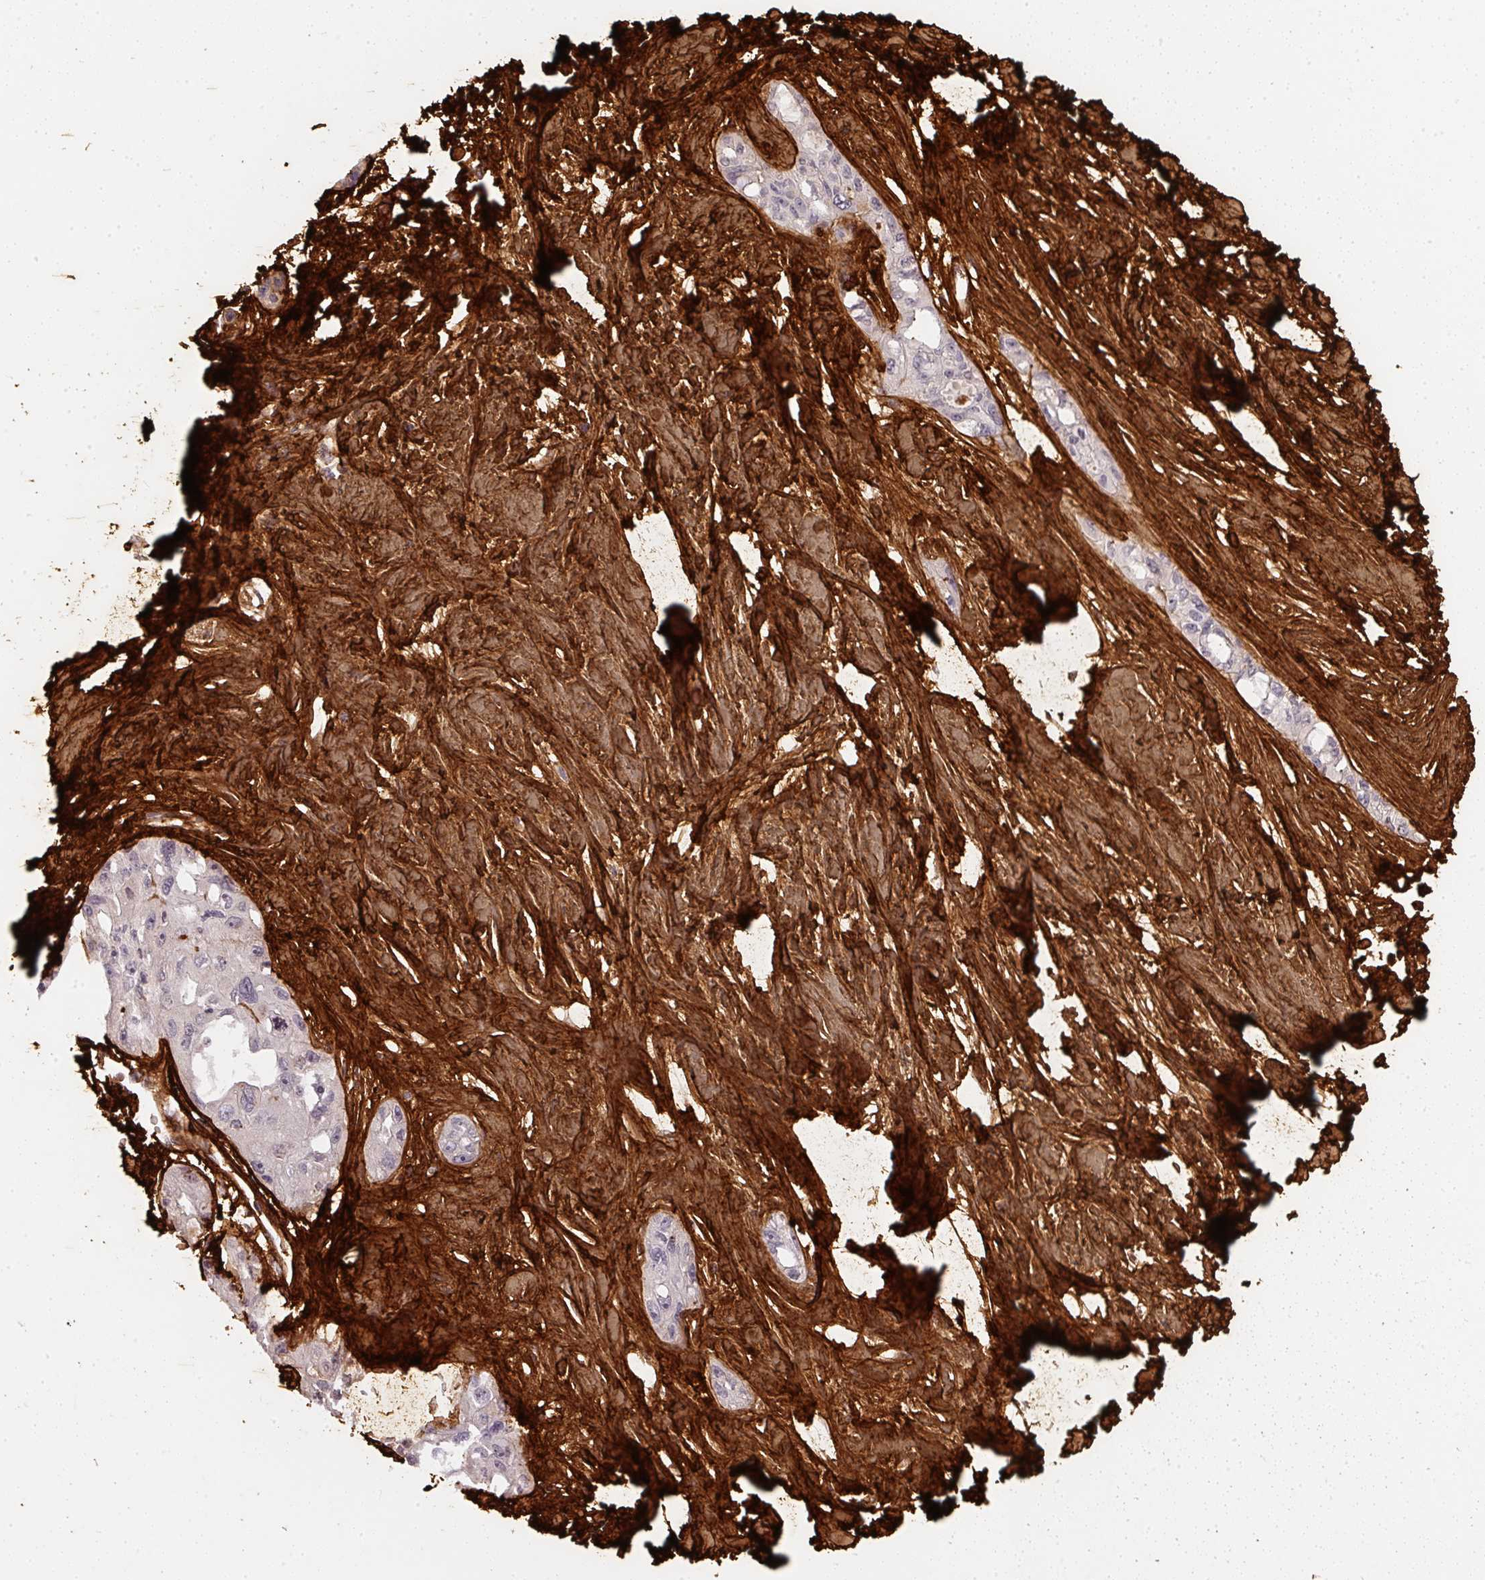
{"staining": {"intensity": "negative", "quantity": "none", "location": "none"}, "tissue": "pancreatic cancer", "cell_type": "Tumor cells", "image_type": "cancer", "snomed": [{"axis": "morphology", "description": "Adenocarcinoma, NOS"}, {"axis": "topography", "description": "Pancreas"}], "caption": "IHC micrograph of neoplastic tissue: human adenocarcinoma (pancreatic) stained with DAB (3,3'-diaminobenzidine) demonstrates no significant protein expression in tumor cells. (Brightfield microscopy of DAB immunohistochemistry (IHC) at high magnification).", "gene": "COL3A1", "patient": {"sex": "female", "age": 50}}